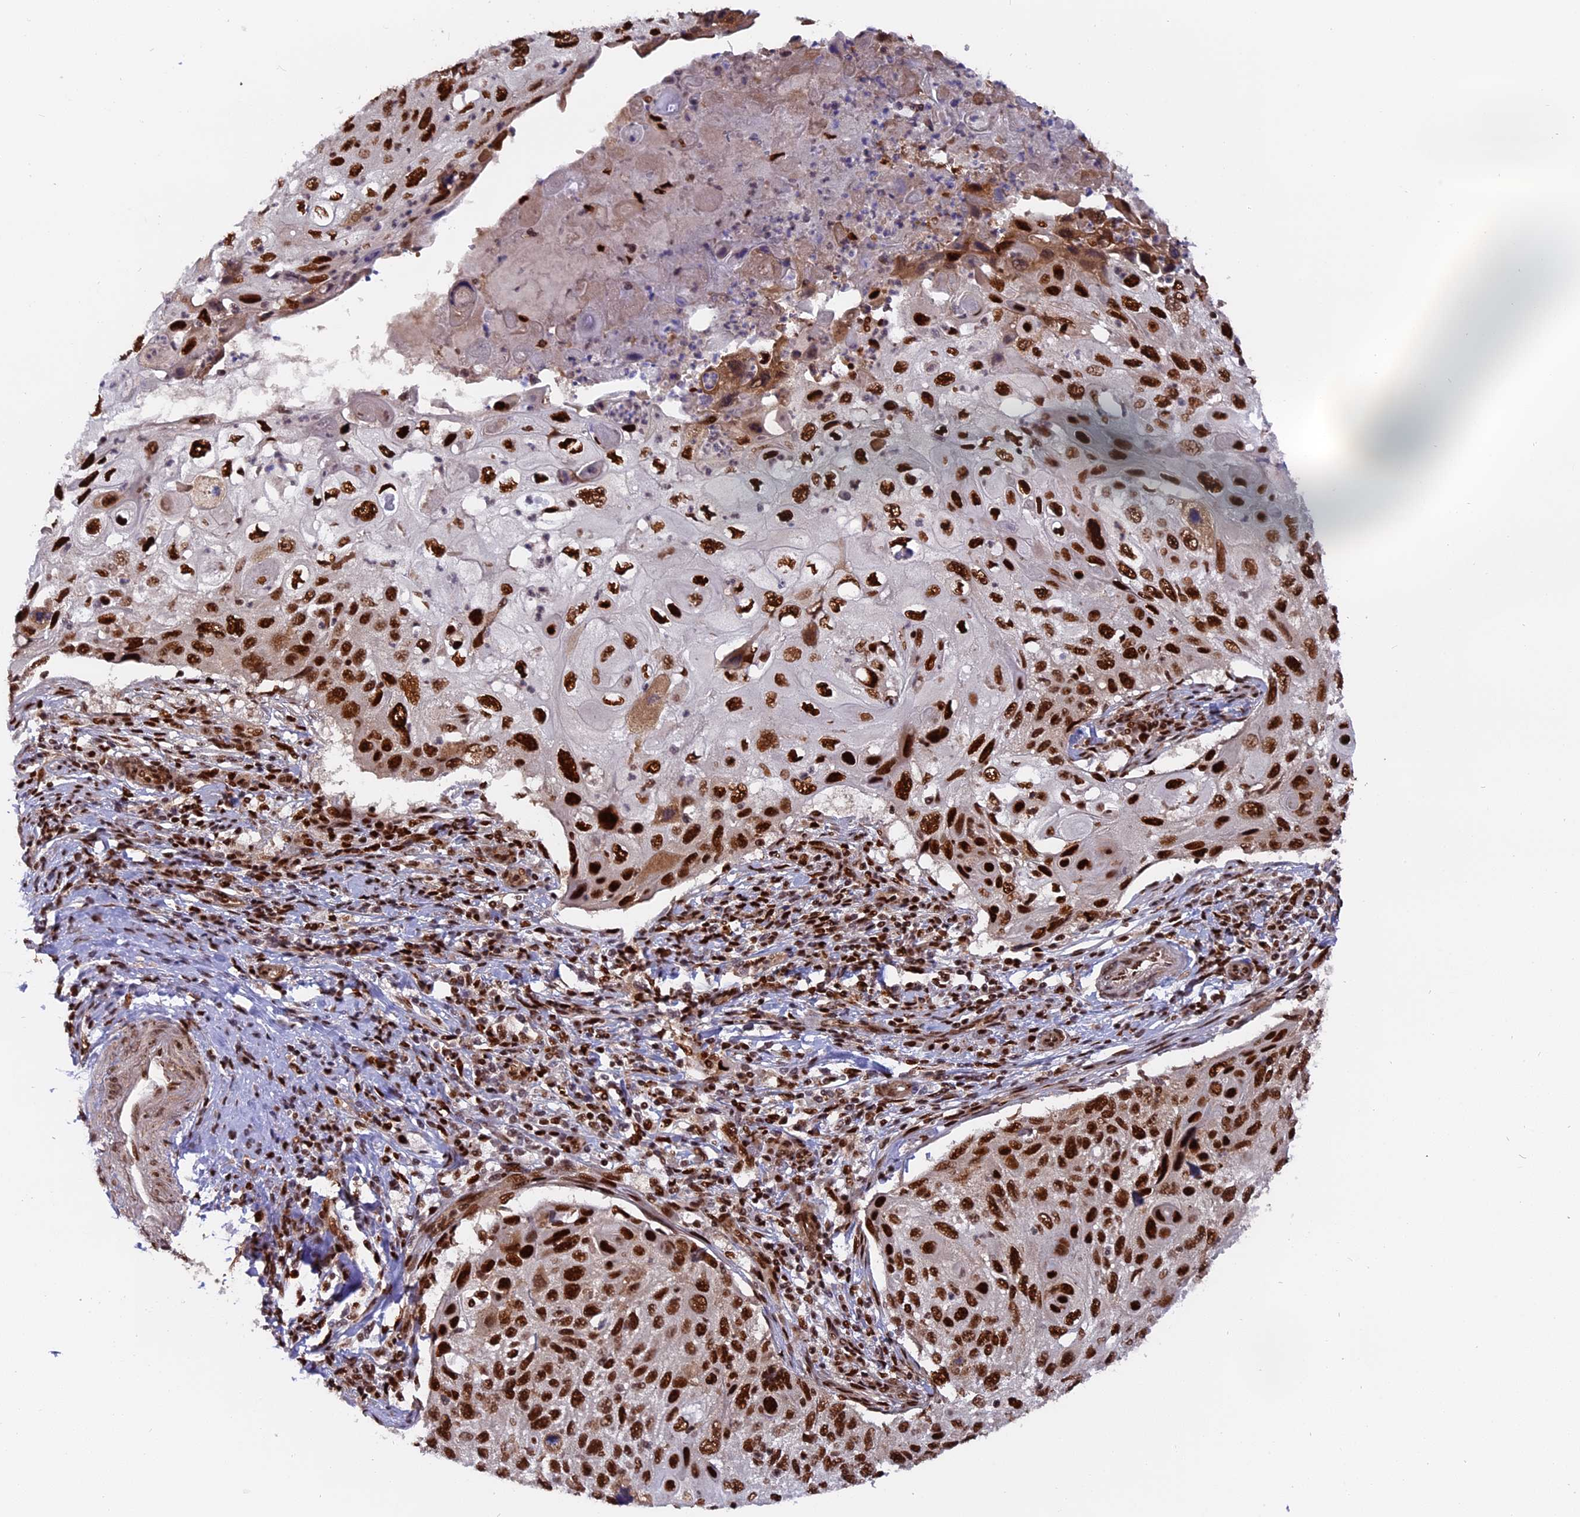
{"staining": {"intensity": "strong", "quantity": ">75%", "location": "nuclear"}, "tissue": "cervical cancer", "cell_type": "Tumor cells", "image_type": "cancer", "snomed": [{"axis": "morphology", "description": "Squamous cell carcinoma, NOS"}, {"axis": "topography", "description": "Cervix"}], "caption": "Protein expression analysis of cervical squamous cell carcinoma demonstrates strong nuclear positivity in about >75% of tumor cells. The staining was performed using DAB (3,3'-diaminobenzidine) to visualize the protein expression in brown, while the nuclei were stained in blue with hematoxylin (Magnification: 20x).", "gene": "RAMAC", "patient": {"sex": "female", "age": 70}}